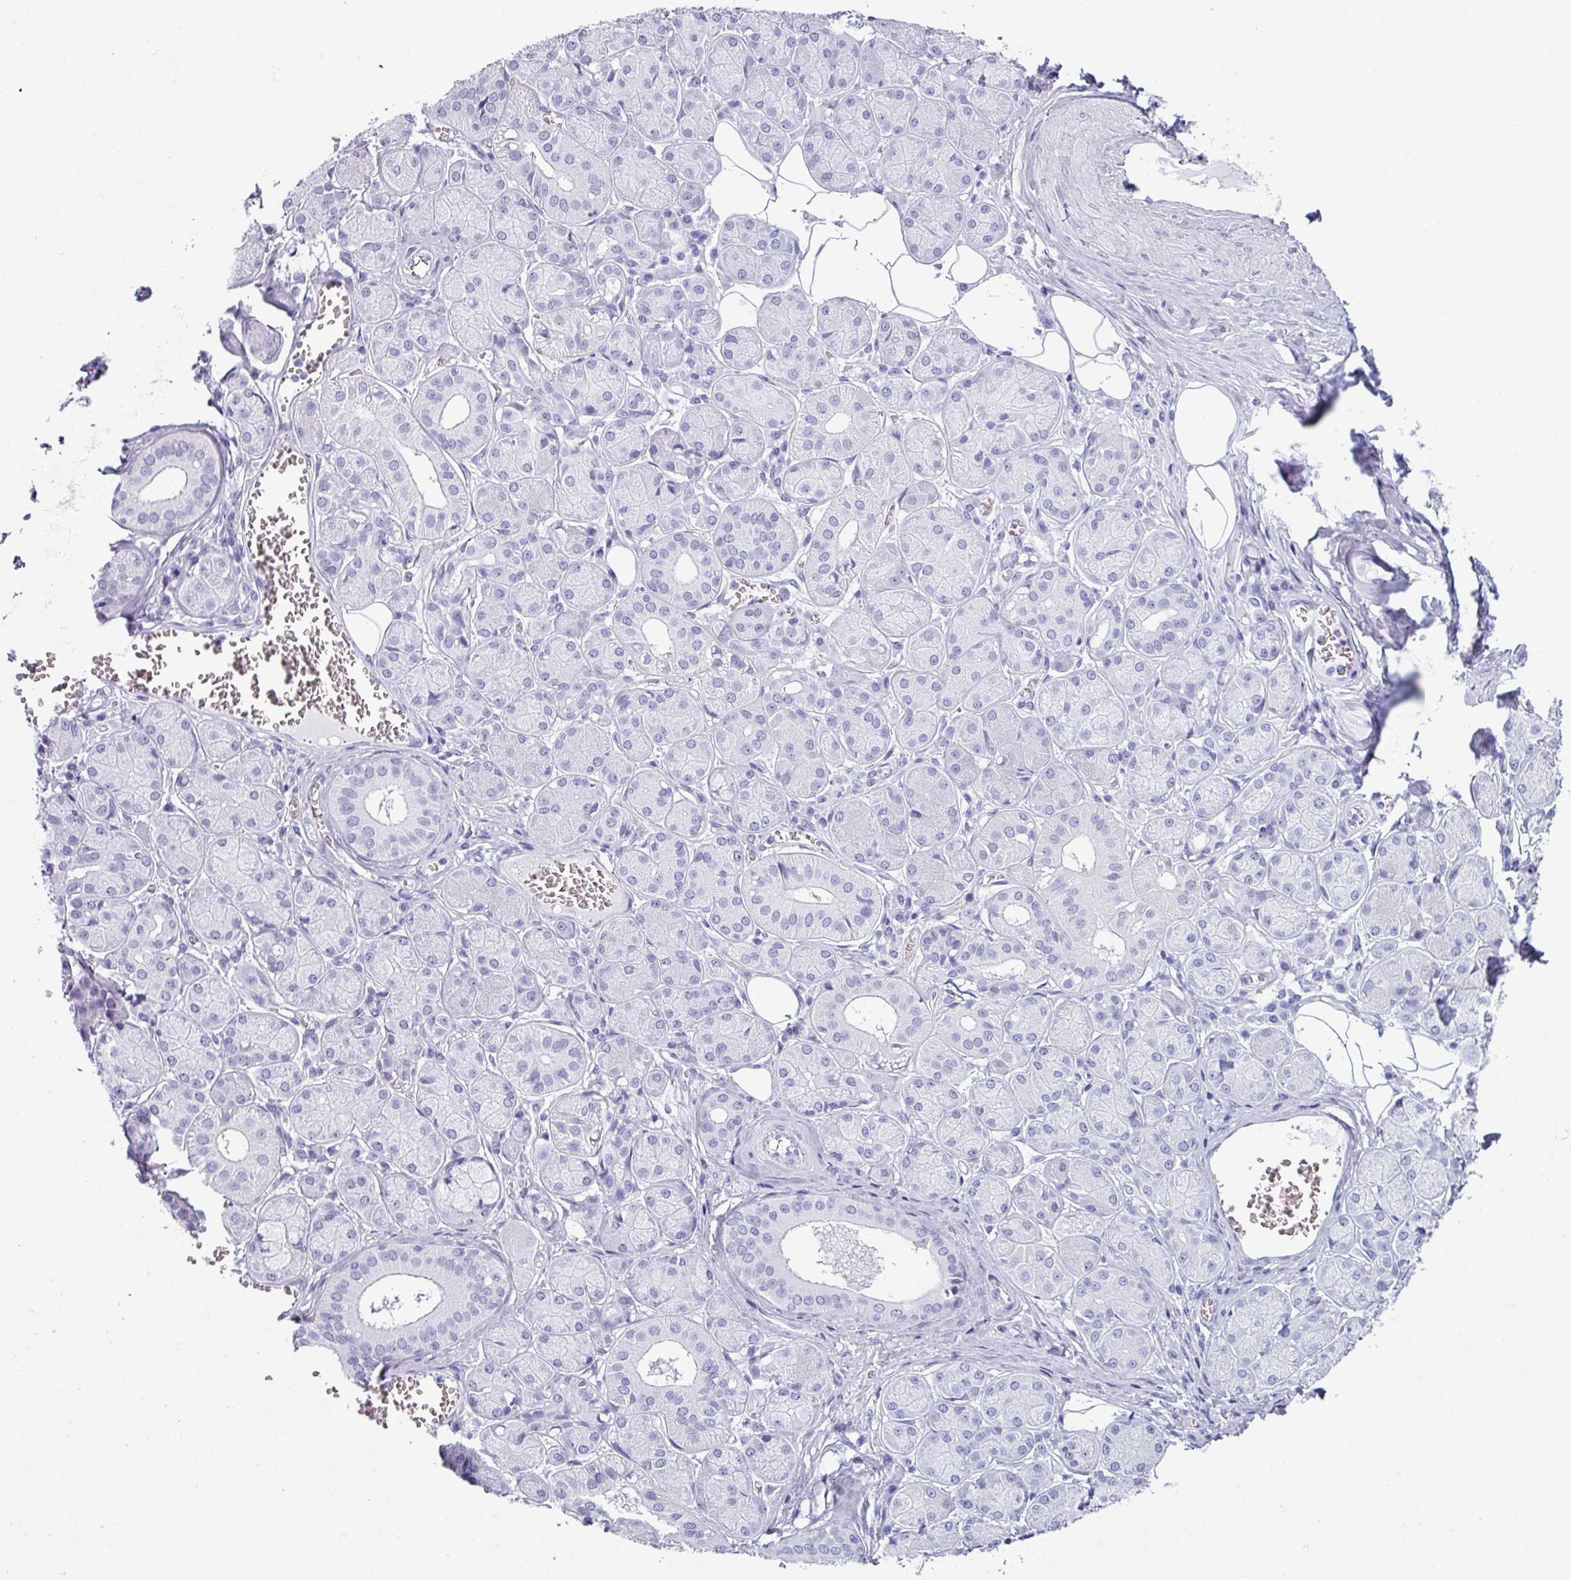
{"staining": {"intensity": "negative", "quantity": "none", "location": "none"}, "tissue": "salivary gland", "cell_type": "Glandular cells", "image_type": "normal", "snomed": [{"axis": "morphology", "description": "Squamous cell carcinoma, NOS"}, {"axis": "topography", "description": "Skin"}, {"axis": "topography", "description": "Head-Neck"}], "caption": "A histopathology image of human salivary gland is negative for staining in glandular cells. (Brightfield microscopy of DAB (3,3'-diaminobenzidine) immunohistochemistry (IHC) at high magnification).", "gene": "CRYBB2", "patient": {"sex": "male", "age": 80}}